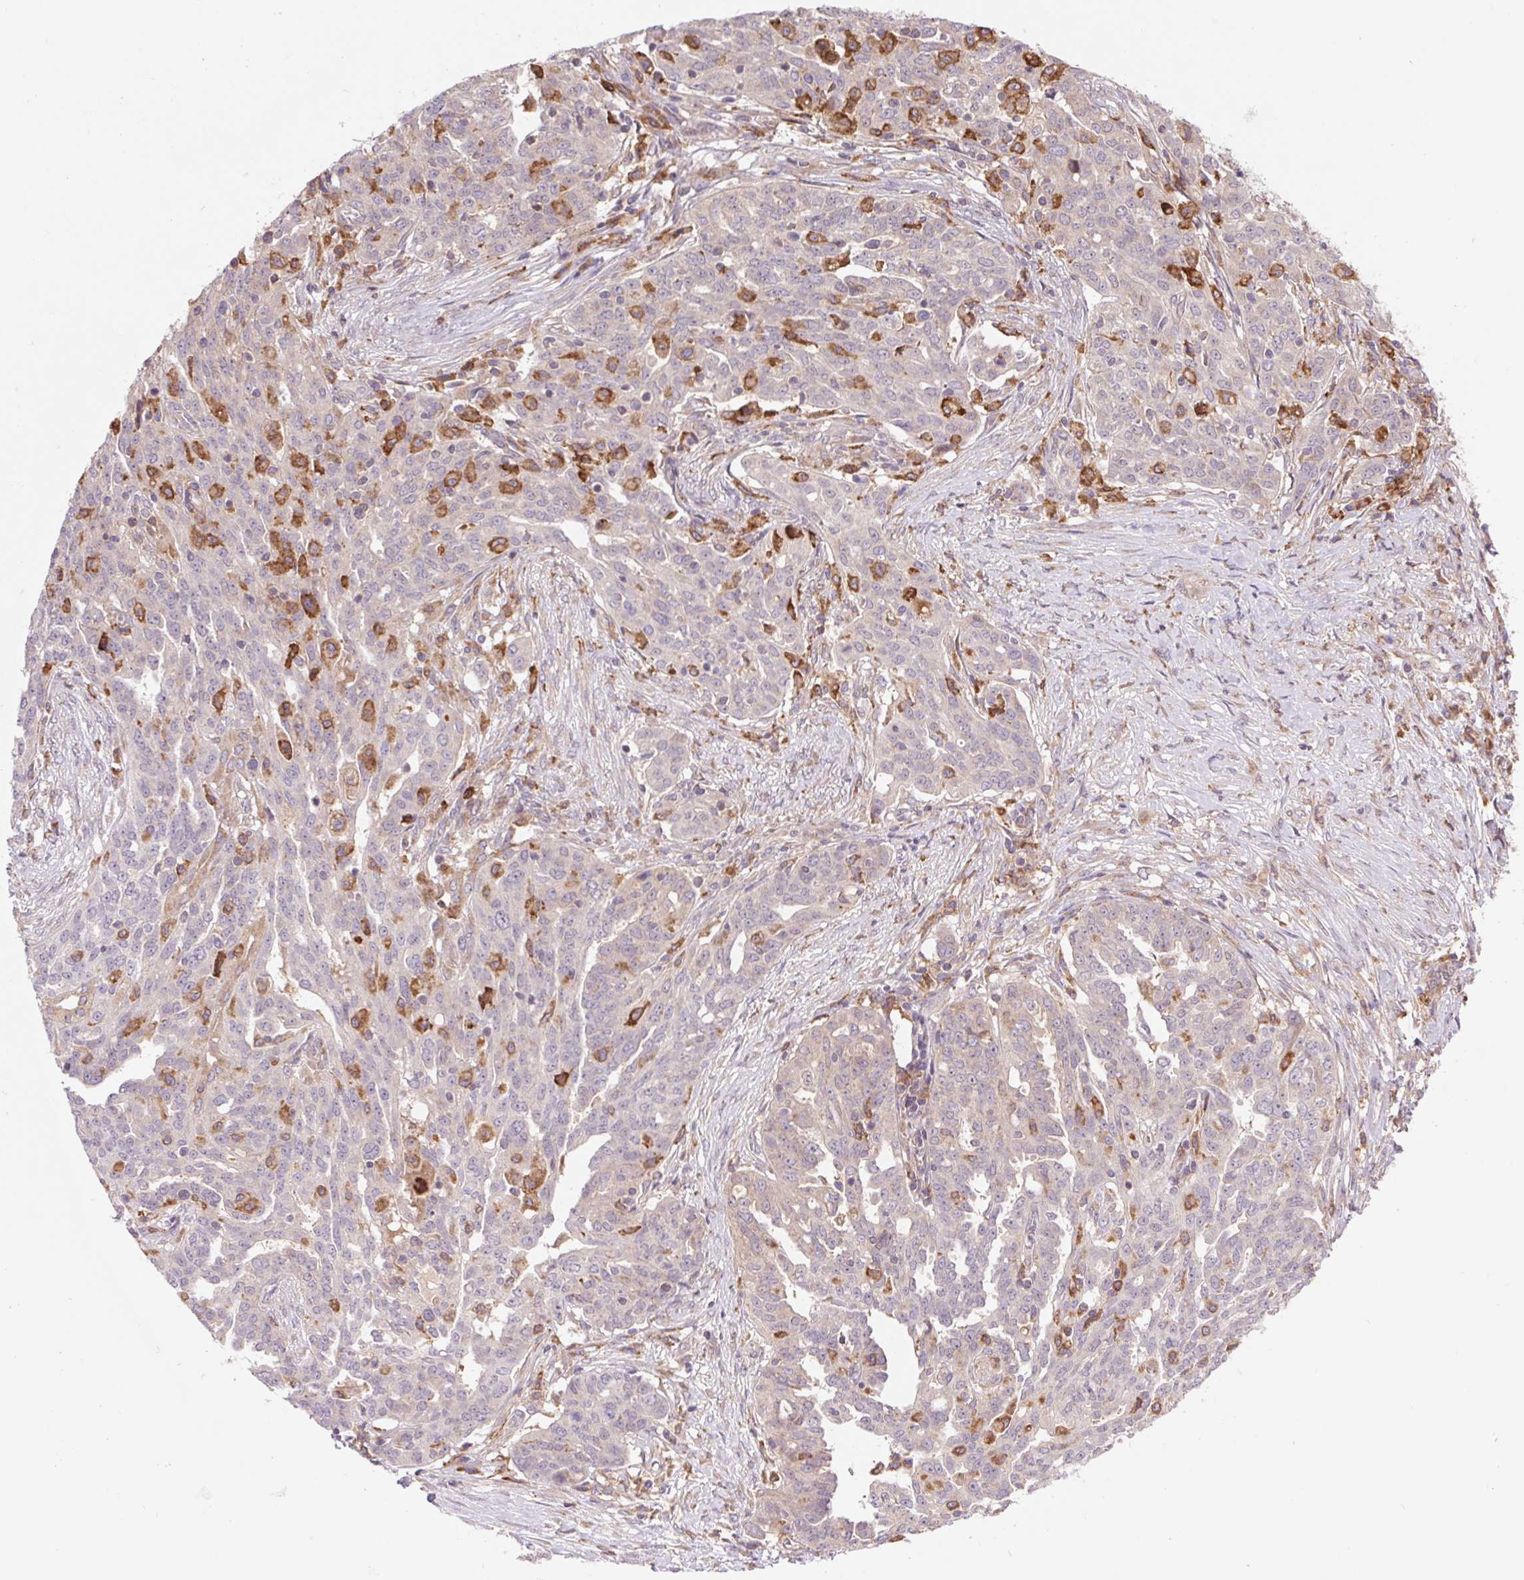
{"staining": {"intensity": "moderate", "quantity": "<25%", "location": "cytoplasmic/membranous"}, "tissue": "ovarian cancer", "cell_type": "Tumor cells", "image_type": "cancer", "snomed": [{"axis": "morphology", "description": "Cystadenocarcinoma, serous, NOS"}, {"axis": "topography", "description": "Ovary"}], "caption": "Immunohistochemistry histopathology image of human serous cystadenocarcinoma (ovarian) stained for a protein (brown), which shows low levels of moderate cytoplasmic/membranous positivity in approximately <25% of tumor cells.", "gene": "KLHL20", "patient": {"sex": "female", "age": 67}}